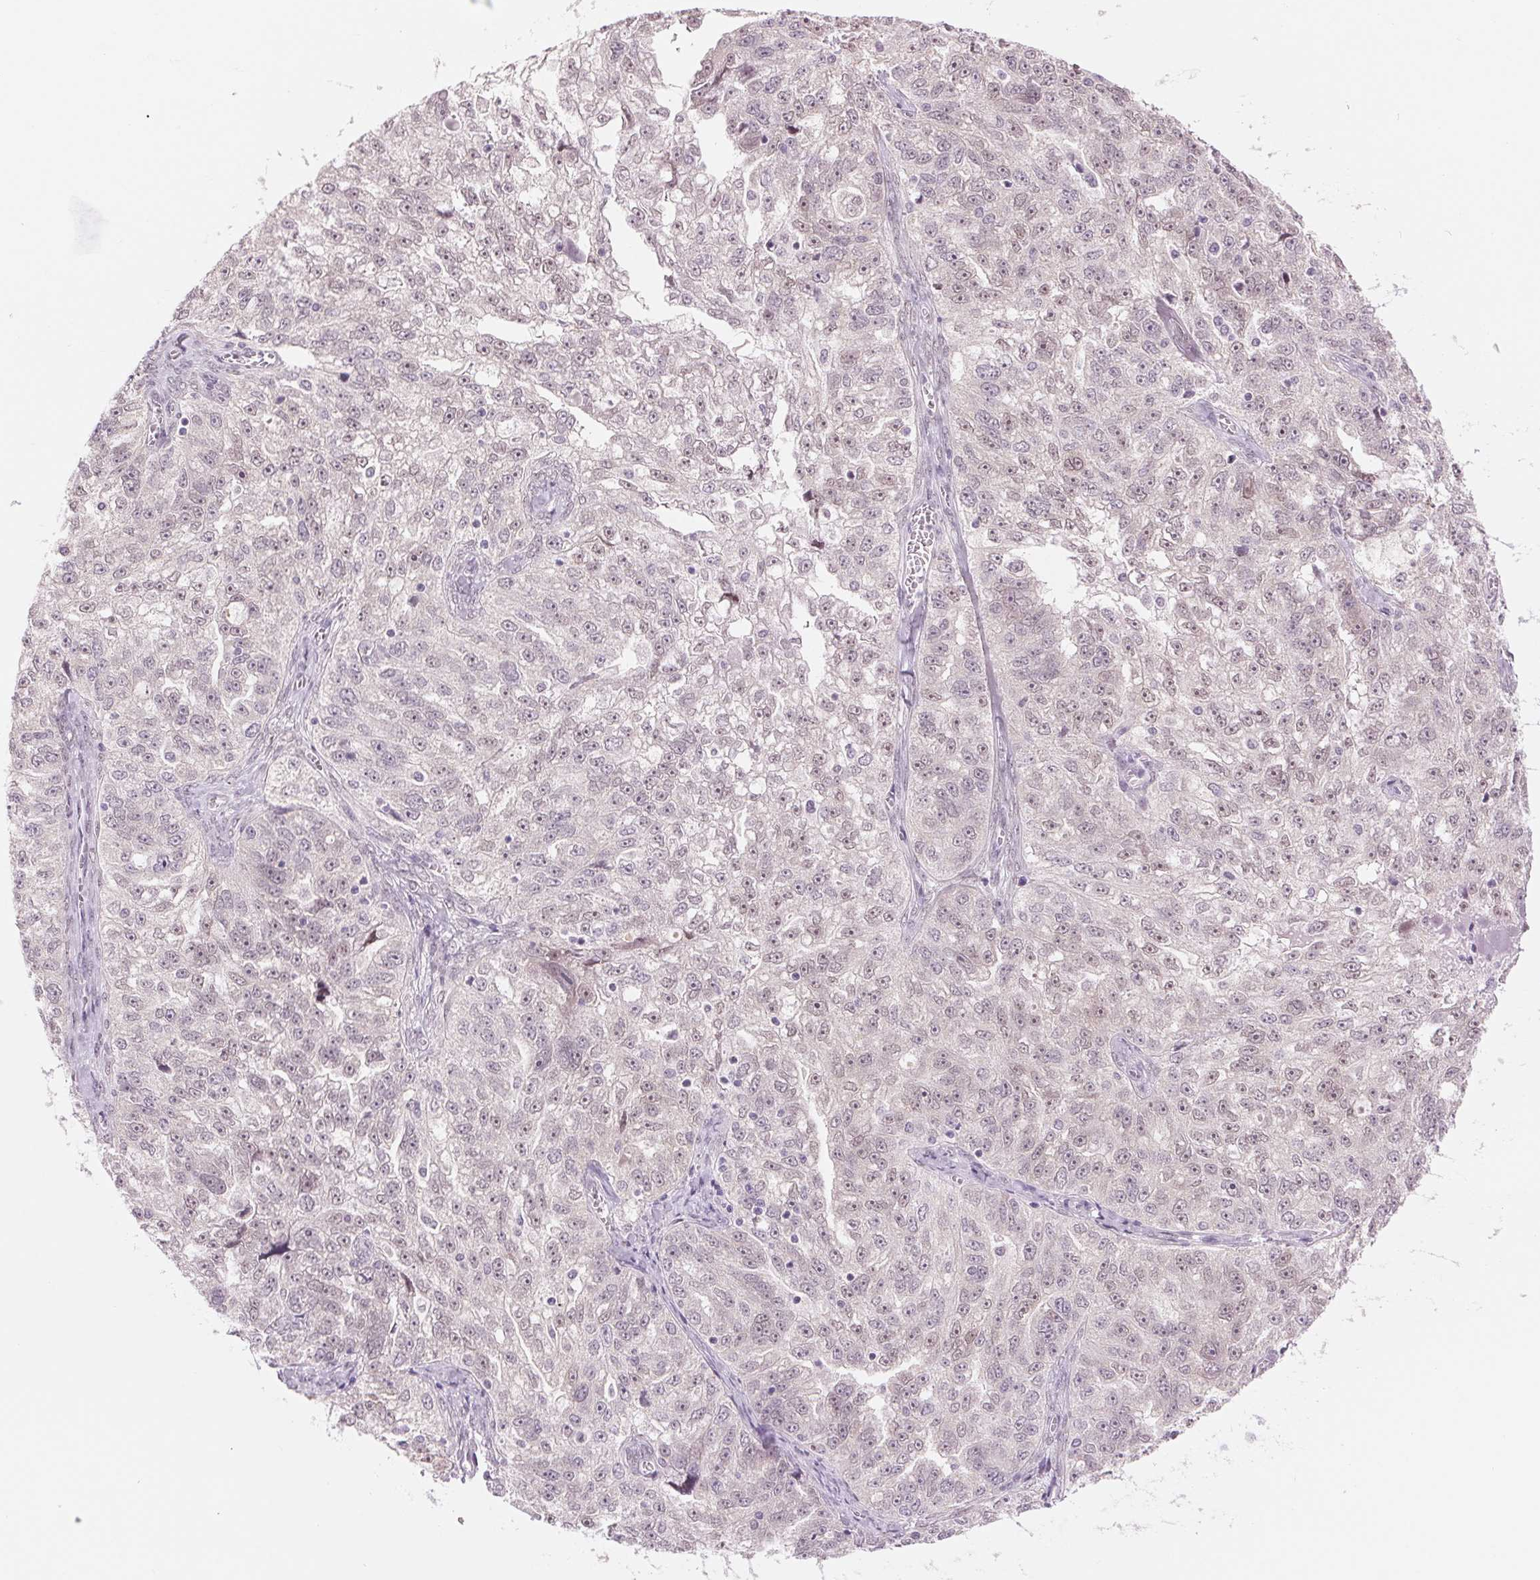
{"staining": {"intensity": "weak", "quantity": "25%-75%", "location": "nuclear"}, "tissue": "ovarian cancer", "cell_type": "Tumor cells", "image_type": "cancer", "snomed": [{"axis": "morphology", "description": "Cystadenocarcinoma, serous, NOS"}, {"axis": "topography", "description": "Ovary"}], "caption": "Tumor cells reveal low levels of weak nuclear staining in about 25%-75% of cells in human serous cystadenocarcinoma (ovarian).", "gene": "ERI3", "patient": {"sex": "female", "age": 51}}